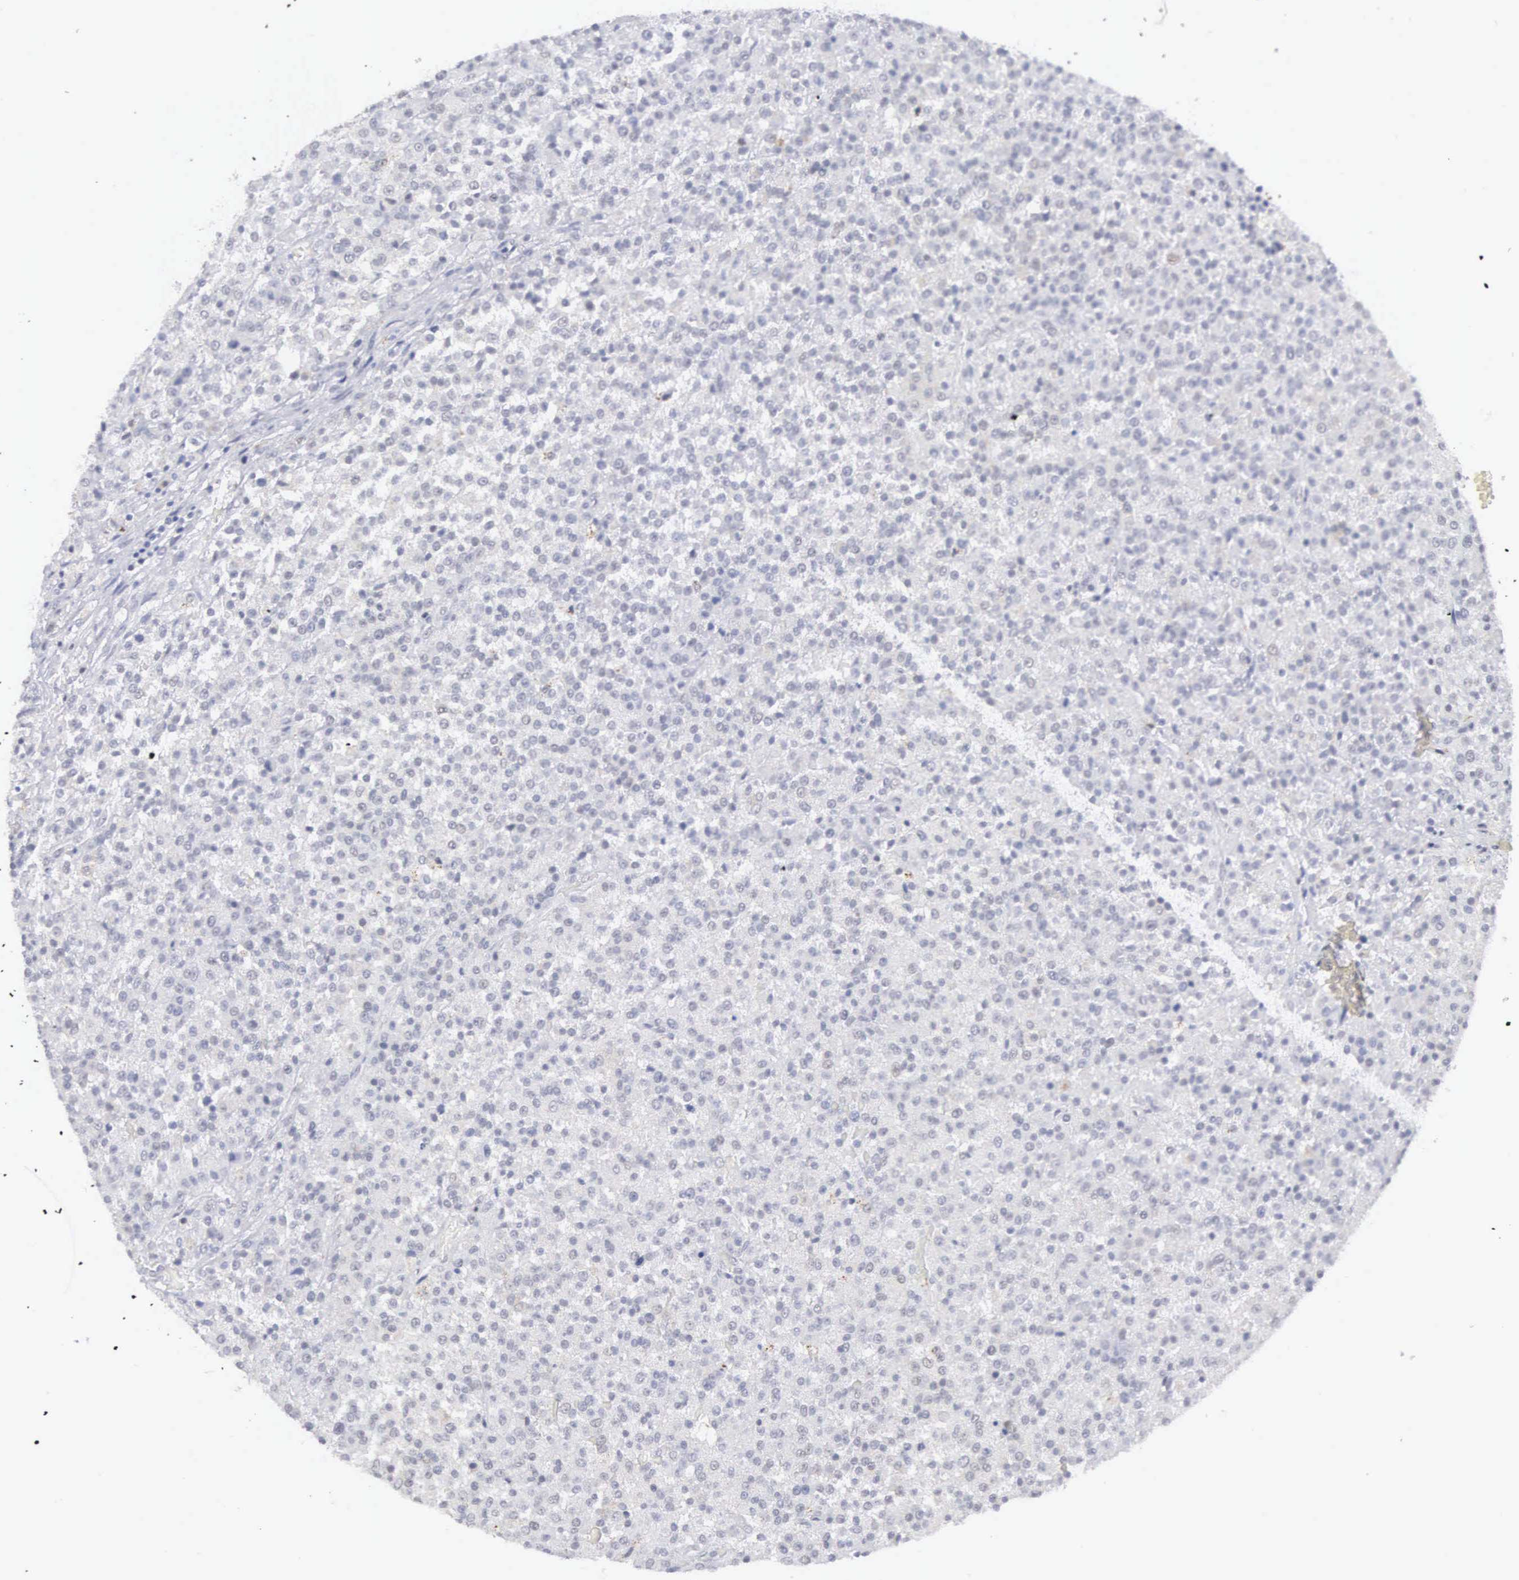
{"staining": {"intensity": "negative", "quantity": "none", "location": "none"}, "tissue": "testis cancer", "cell_type": "Tumor cells", "image_type": "cancer", "snomed": [{"axis": "morphology", "description": "Seminoma, NOS"}, {"axis": "topography", "description": "Testis"}], "caption": "Testis seminoma stained for a protein using IHC demonstrates no expression tumor cells.", "gene": "MNAT1", "patient": {"sex": "male", "age": 59}}